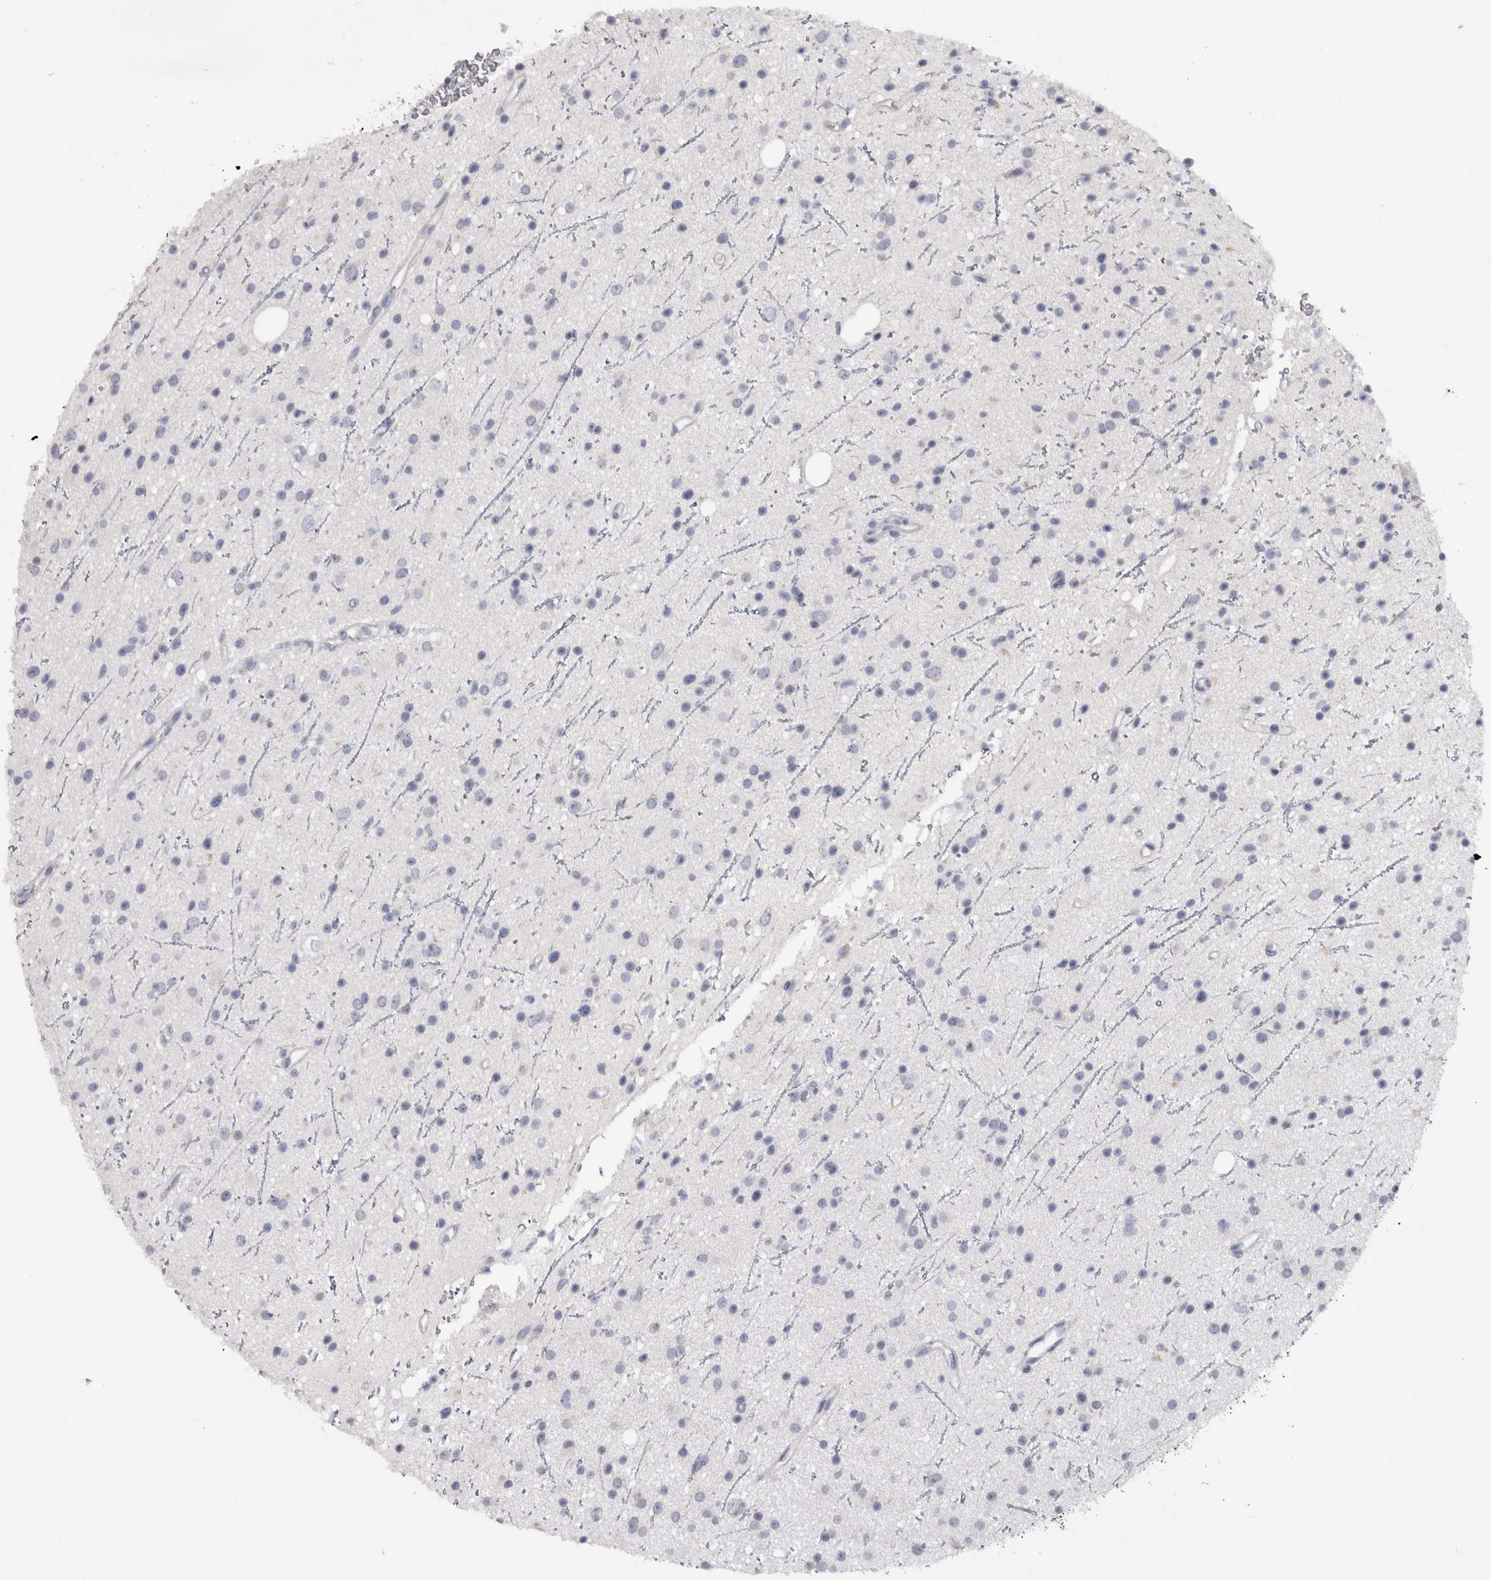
{"staining": {"intensity": "negative", "quantity": "none", "location": "none"}, "tissue": "glioma", "cell_type": "Tumor cells", "image_type": "cancer", "snomed": [{"axis": "morphology", "description": "Glioma, malignant, Low grade"}, {"axis": "topography", "description": "Cerebral cortex"}], "caption": "Immunohistochemical staining of glioma shows no significant positivity in tumor cells.", "gene": "ADAM2", "patient": {"sex": "female", "age": 39}}